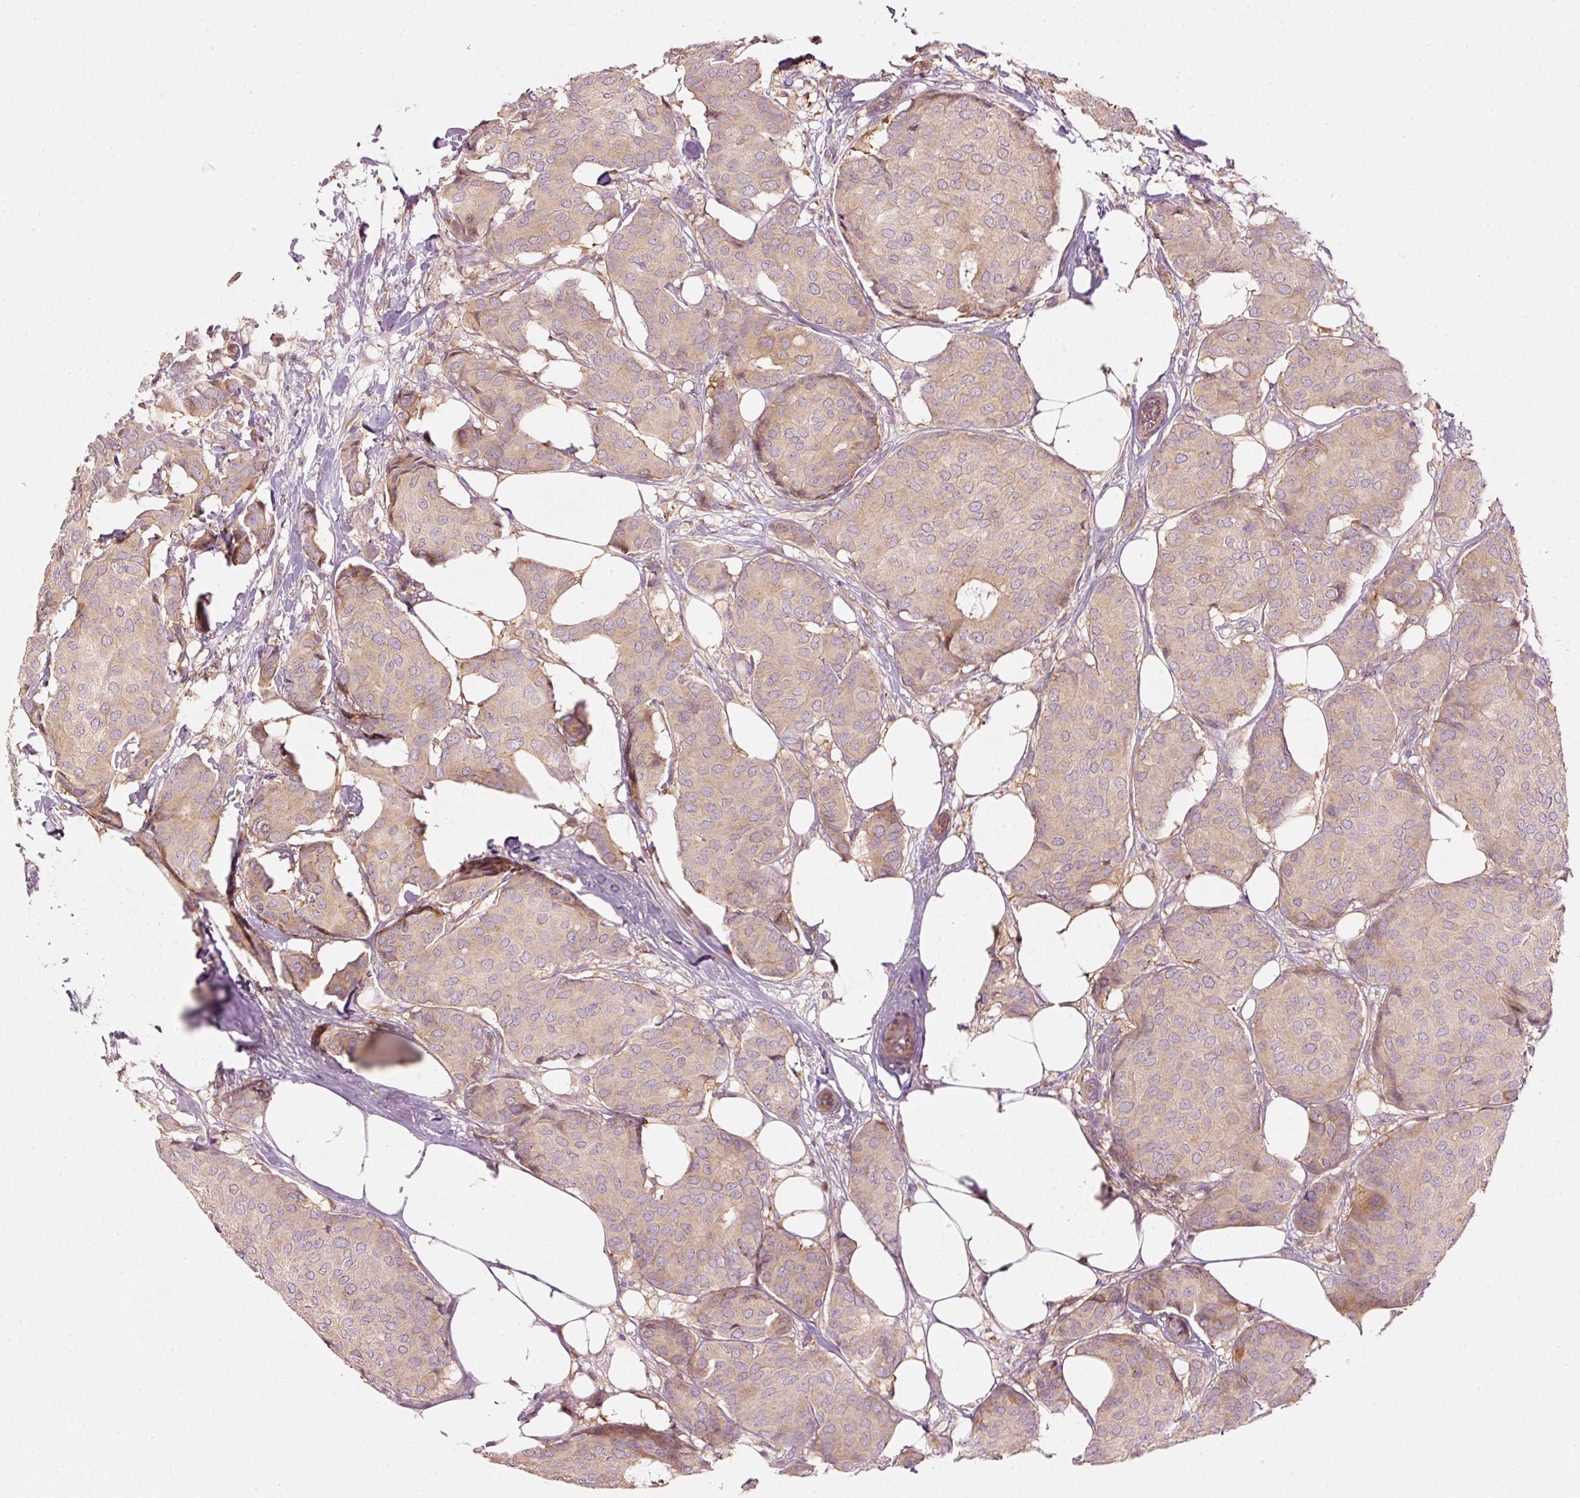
{"staining": {"intensity": "weak", "quantity": "25%-75%", "location": "cytoplasmic/membranous"}, "tissue": "breast cancer", "cell_type": "Tumor cells", "image_type": "cancer", "snomed": [{"axis": "morphology", "description": "Duct carcinoma"}, {"axis": "topography", "description": "Breast"}], "caption": "Immunohistochemical staining of breast cancer shows low levels of weak cytoplasmic/membranous staining in approximately 25%-75% of tumor cells.", "gene": "MAP10", "patient": {"sex": "female", "age": 75}}